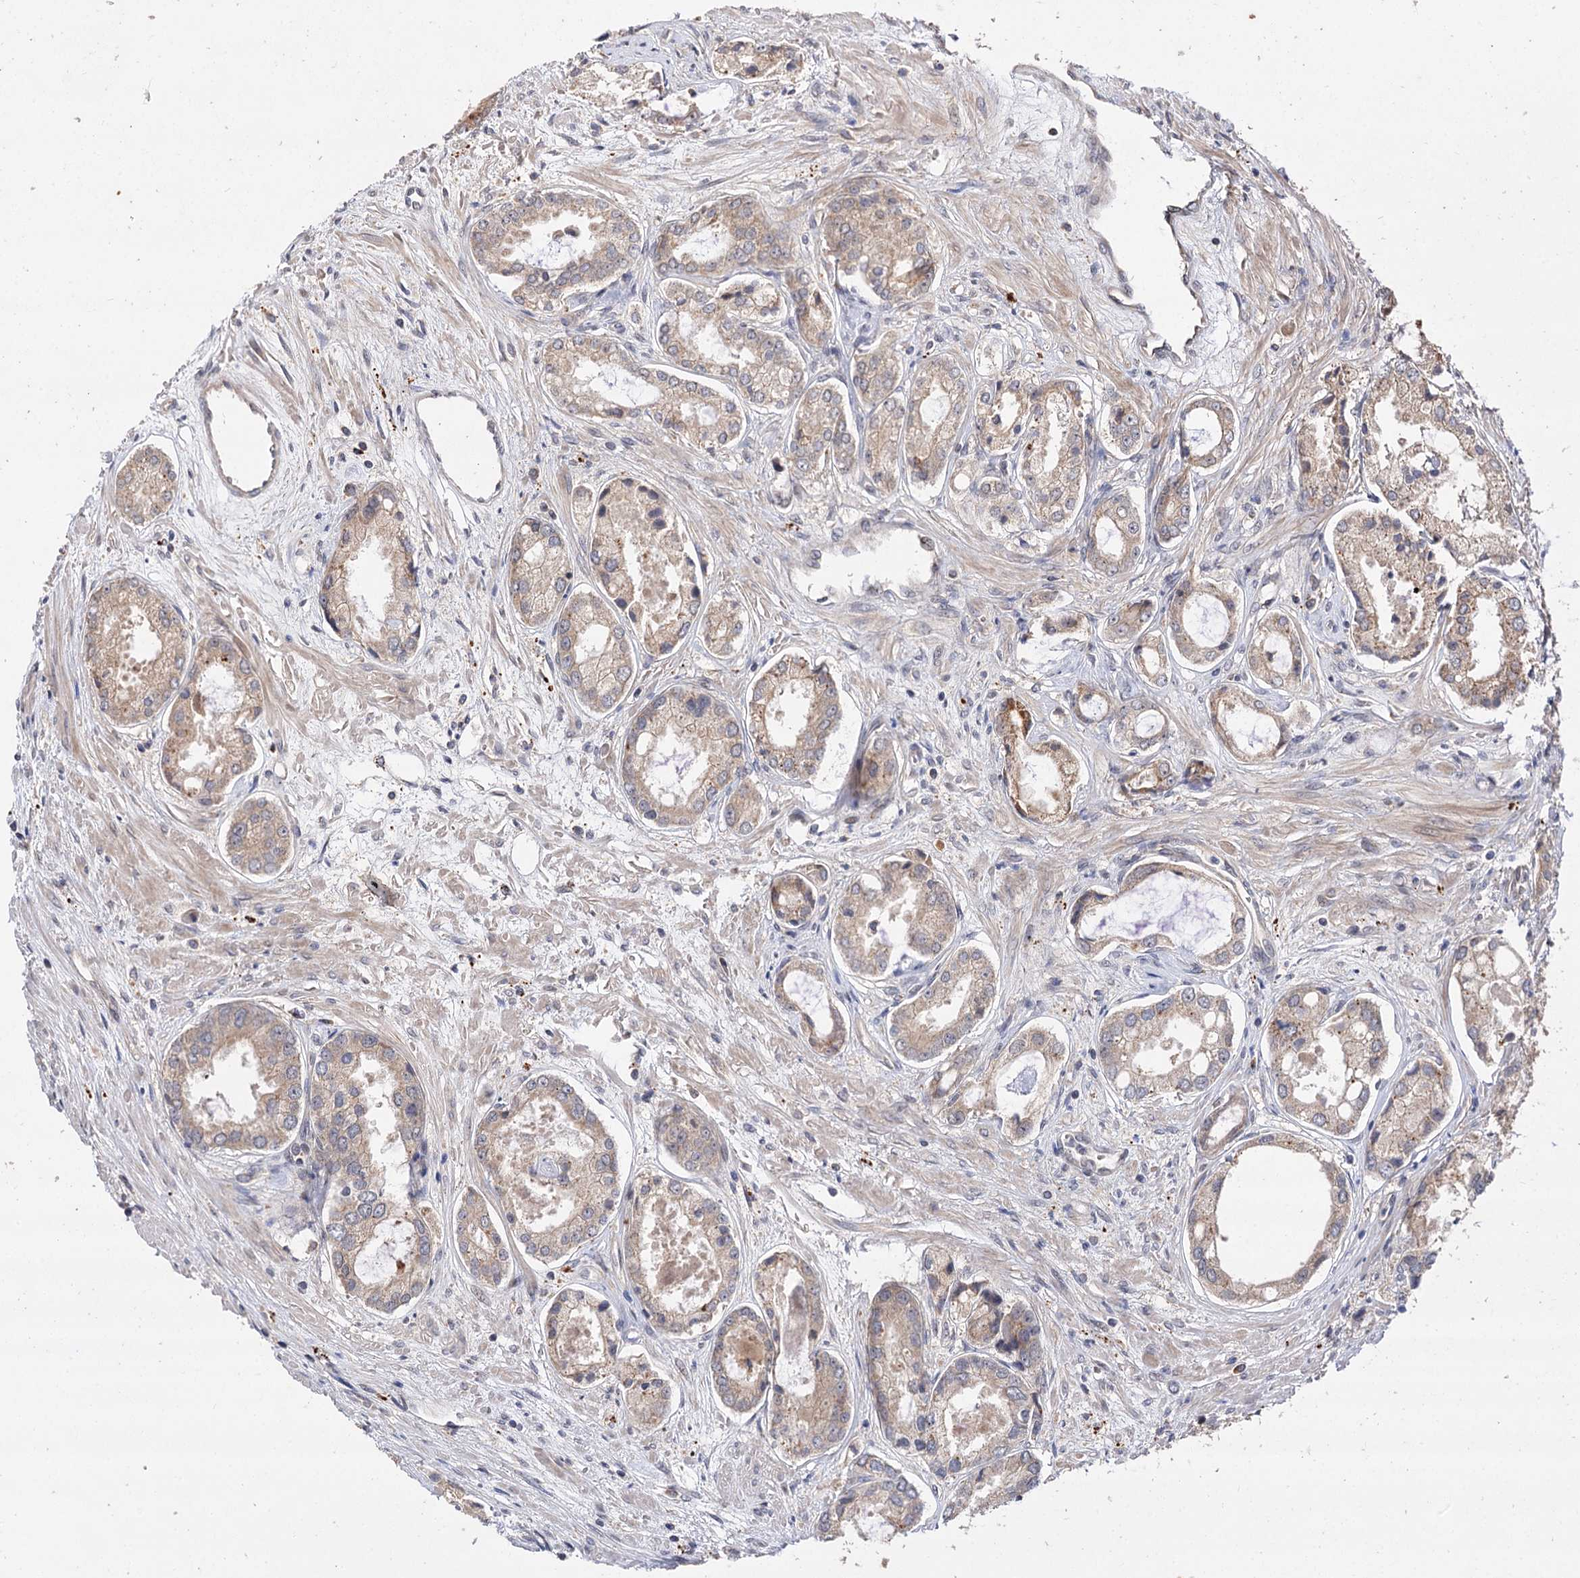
{"staining": {"intensity": "weak", "quantity": "<25%", "location": "cytoplasmic/membranous"}, "tissue": "prostate cancer", "cell_type": "Tumor cells", "image_type": "cancer", "snomed": [{"axis": "morphology", "description": "Adenocarcinoma, Low grade"}, {"axis": "topography", "description": "Prostate"}], "caption": "Immunohistochemistry histopathology image of neoplastic tissue: adenocarcinoma (low-grade) (prostate) stained with DAB exhibits no significant protein staining in tumor cells.", "gene": "FBXW8", "patient": {"sex": "male", "age": 68}}